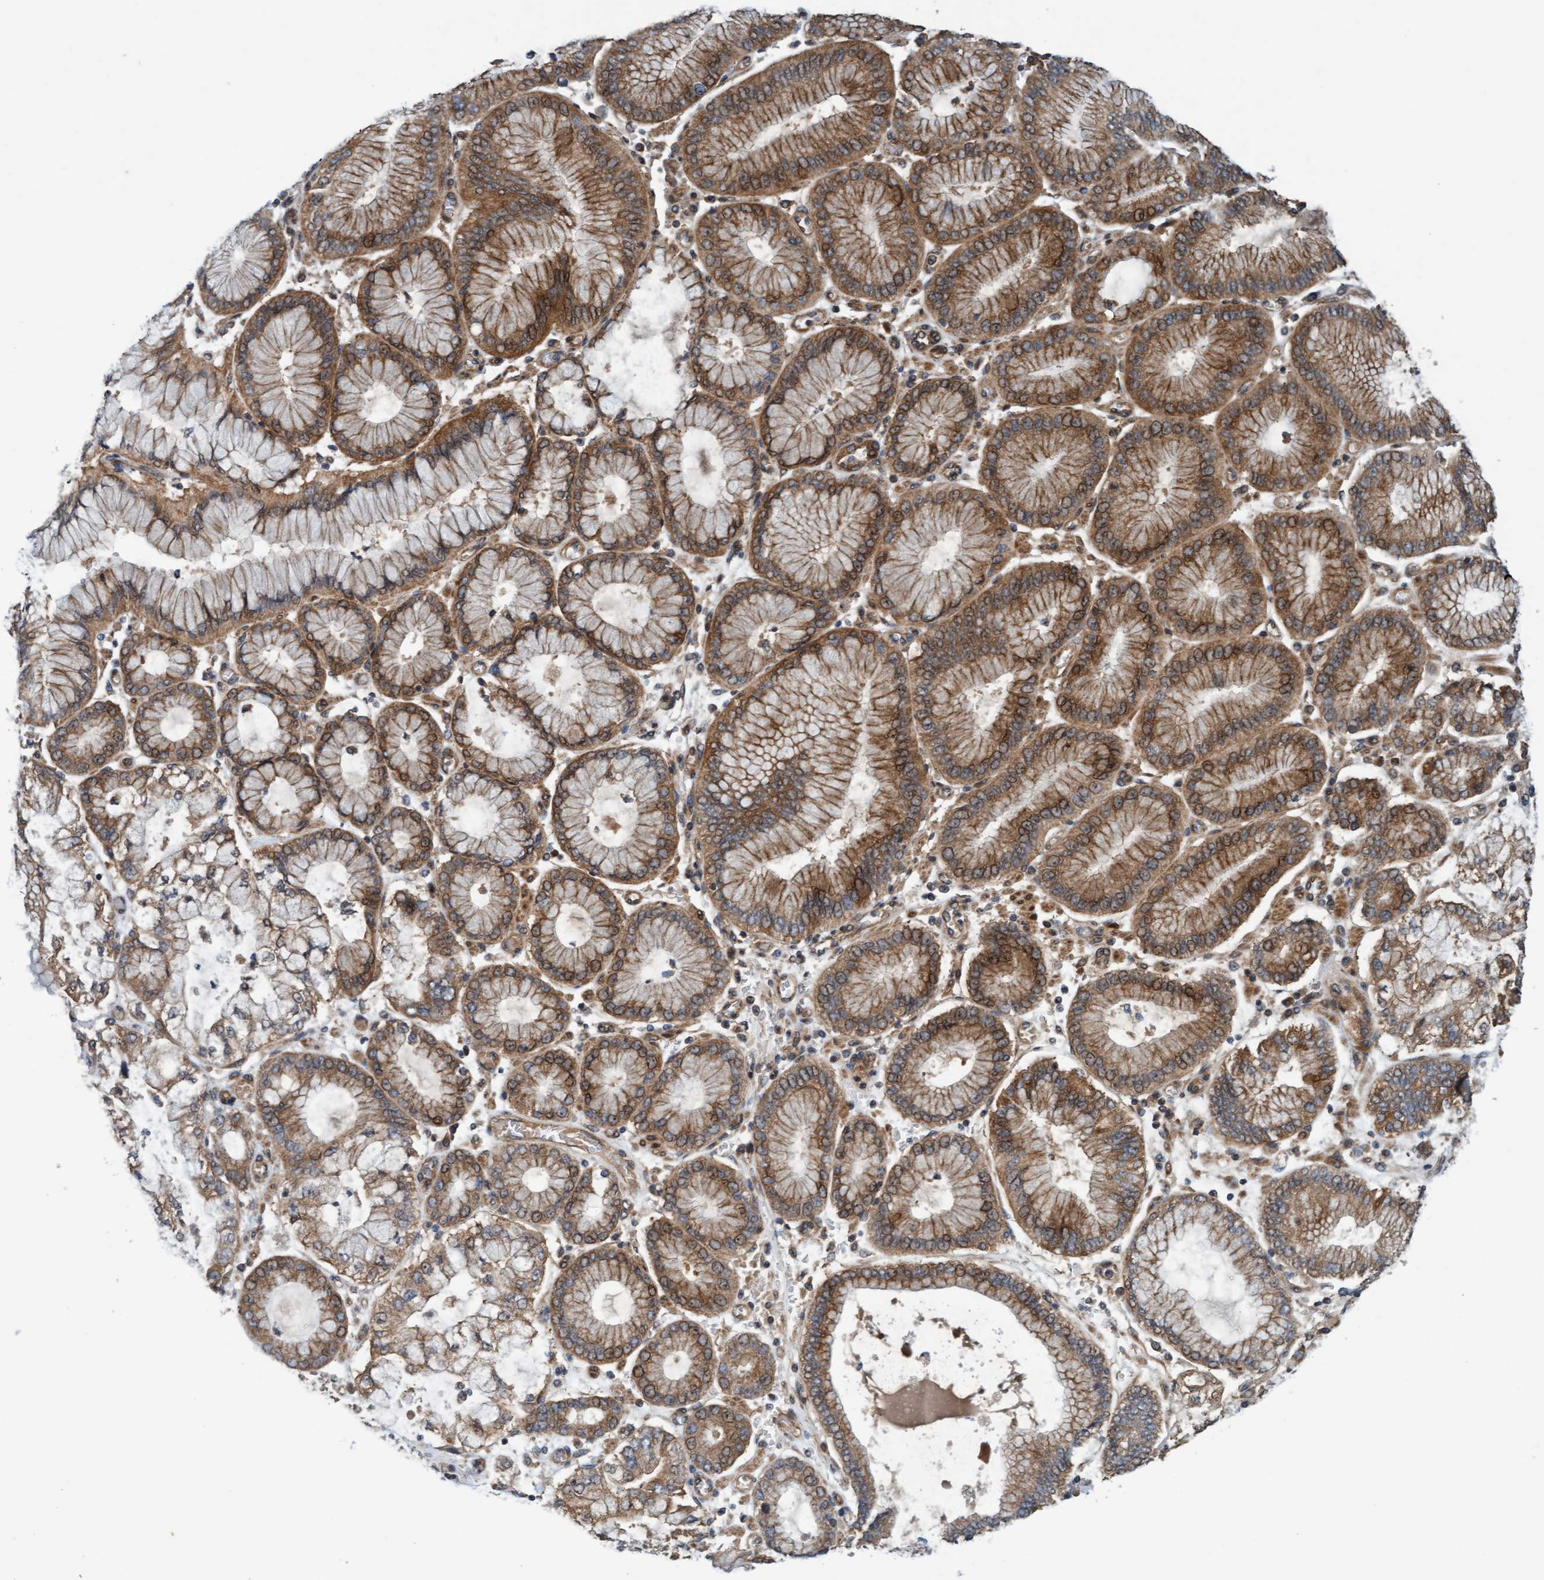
{"staining": {"intensity": "moderate", "quantity": ">75%", "location": "cytoplasmic/membranous,nuclear"}, "tissue": "stomach cancer", "cell_type": "Tumor cells", "image_type": "cancer", "snomed": [{"axis": "morphology", "description": "Adenocarcinoma, NOS"}, {"axis": "topography", "description": "Stomach"}], "caption": "Tumor cells reveal medium levels of moderate cytoplasmic/membranous and nuclear expression in about >75% of cells in stomach cancer (adenocarcinoma). (Brightfield microscopy of DAB IHC at high magnification).", "gene": "MLXIP", "patient": {"sex": "male", "age": 76}}